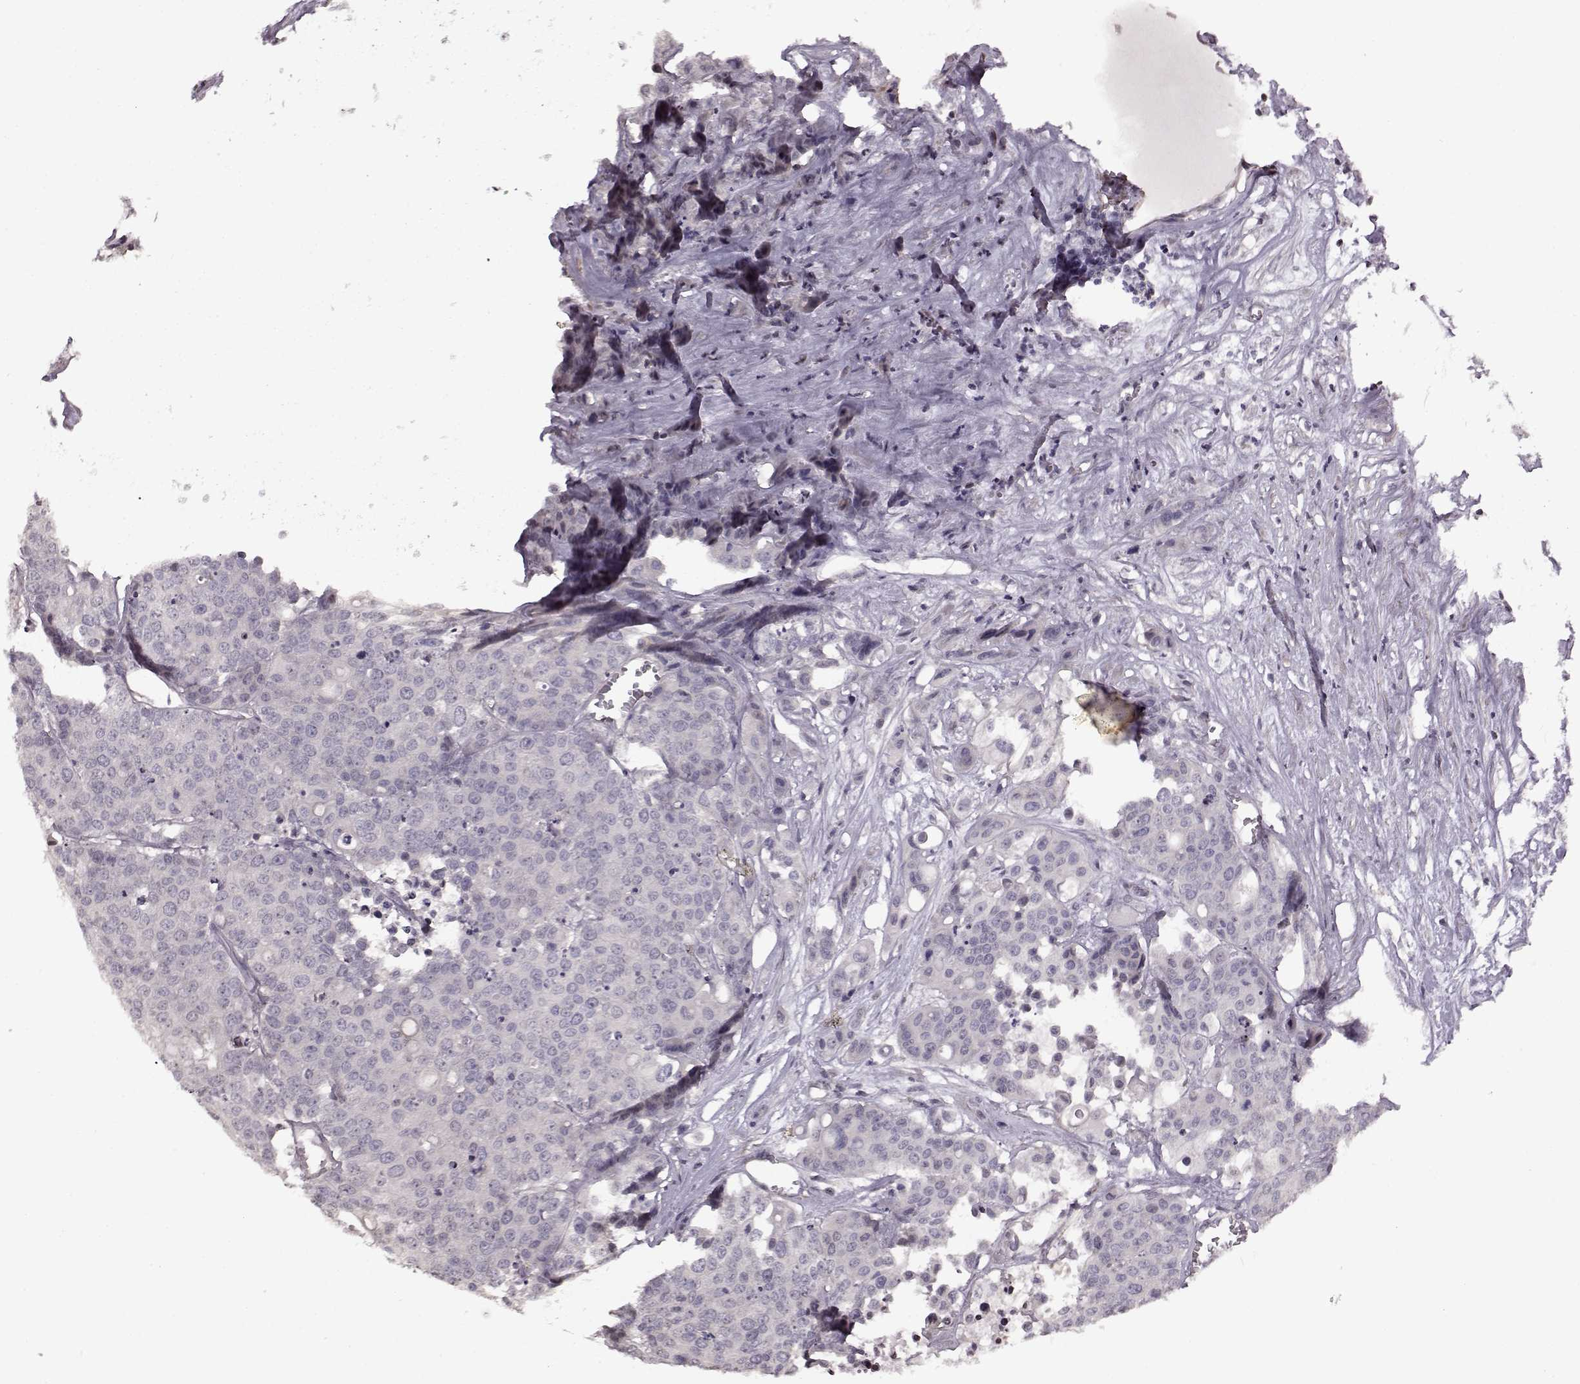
{"staining": {"intensity": "negative", "quantity": "none", "location": "none"}, "tissue": "carcinoid", "cell_type": "Tumor cells", "image_type": "cancer", "snomed": [{"axis": "morphology", "description": "Carcinoid, malignant, NOS"}, {"axis": "topography", "description": "Colon"}], "caption": "High magnification brightfield microscopy of carcinoid stained with DAB (3,3'-diaminobenzidine) (brown) and counterstained with hematoxylin (blue): tumor cells show no significant expression.", "gene": "FSHB", "patient": {"sex": "male", "age": 81}}